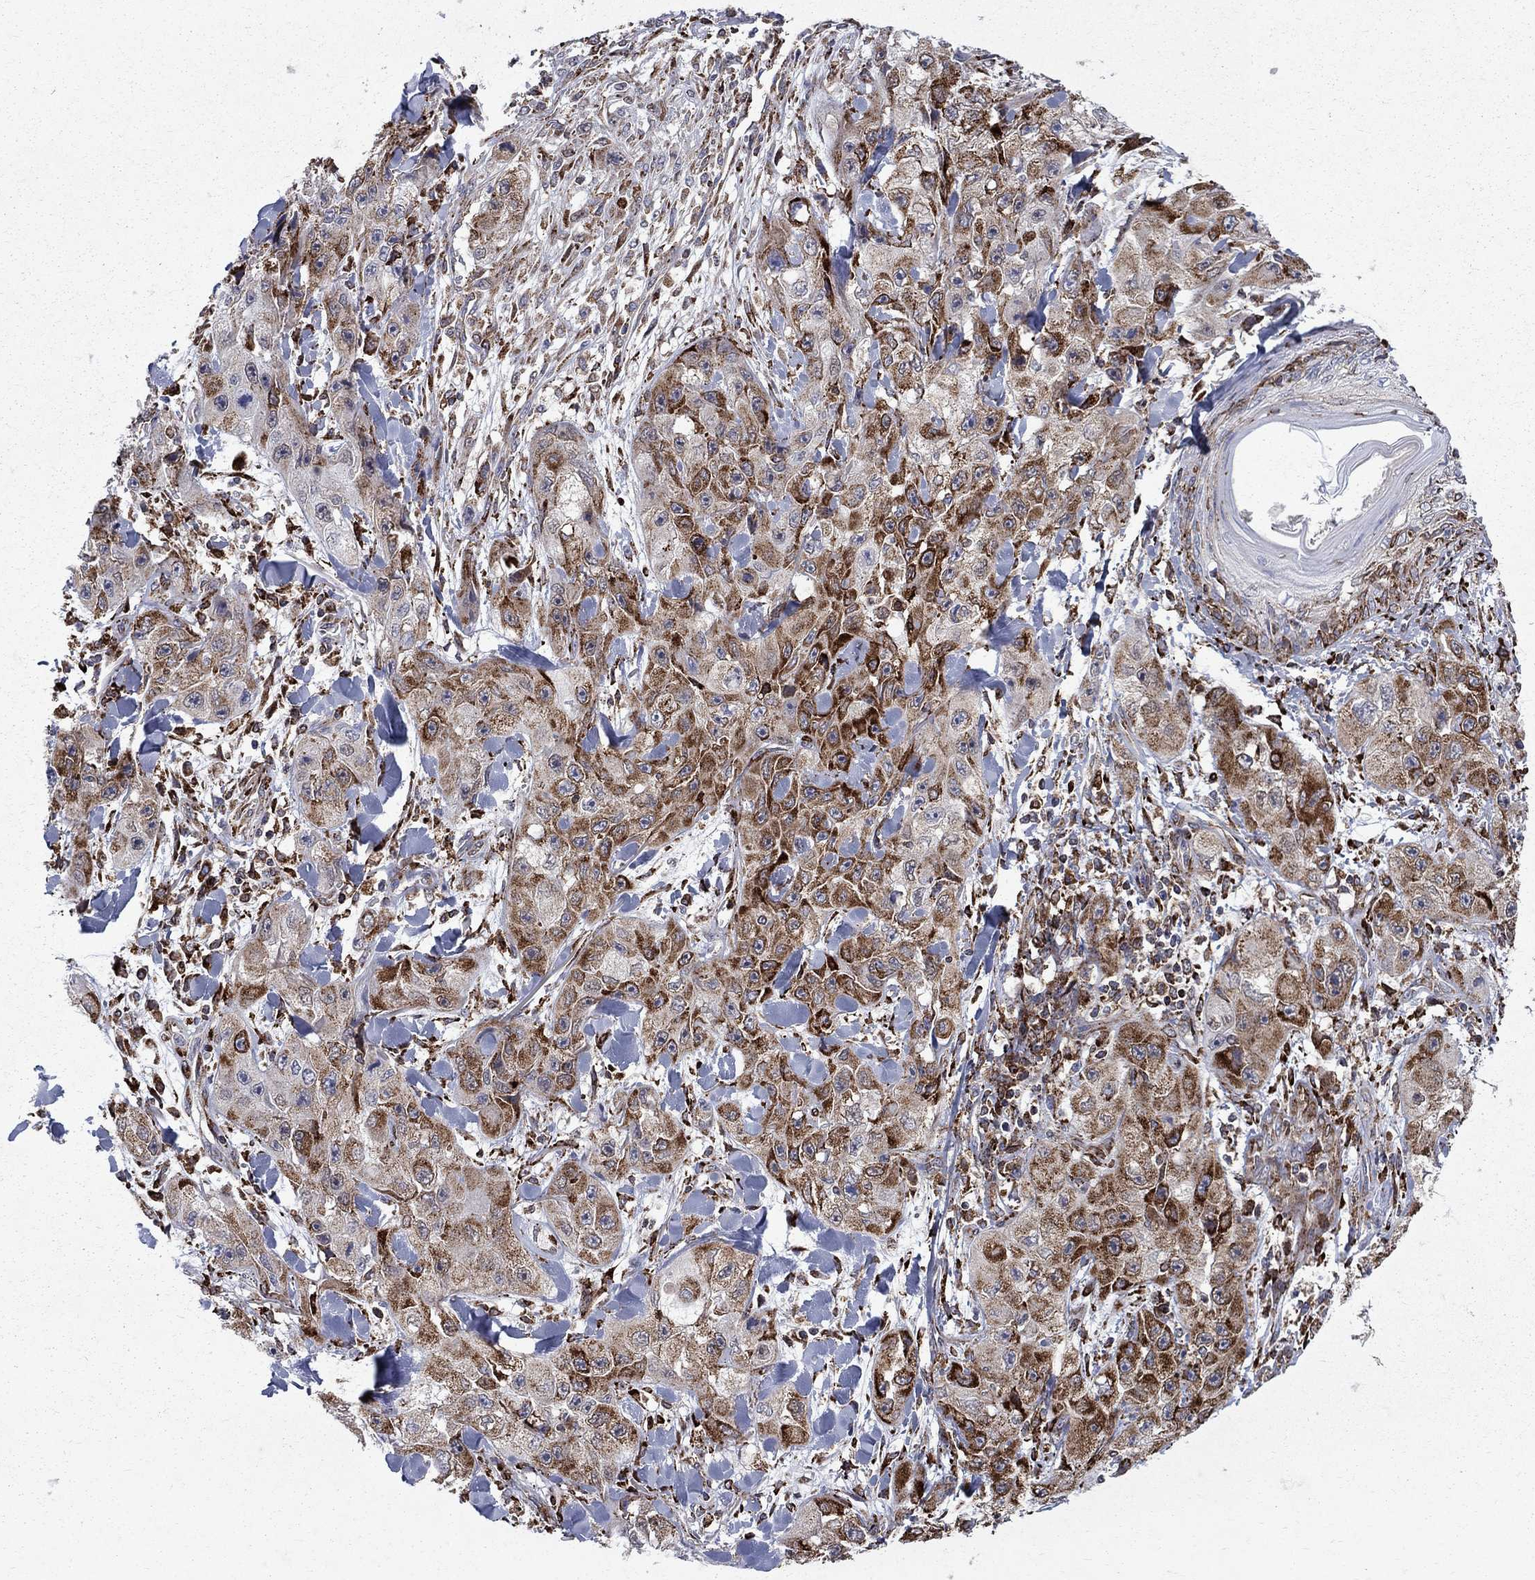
{"staining": {"intensity": "strong", "quantity": "25%-75%", "location": "cytoplasmic/membranous"}, "tissue": "skin cancer", "cell_type": "Tumor cells", "image_type": "cancer", "snomed": [{"axis": "morphology", "description": "Squamous cell carcinoma, NOS"}, {"axis": "topography", "description": "Skin"}, {"axis": "topography", "description": "Subcutis"}], "caption": "Immunohistochemistry of human squamous cell carcinoma (skin) displays high levels of strong cytoplasmic/membranous positivity in about 25%-75% of tumor cells.", "gene": "CAB39L", "patient": {"sex": "male", "age": 73}}